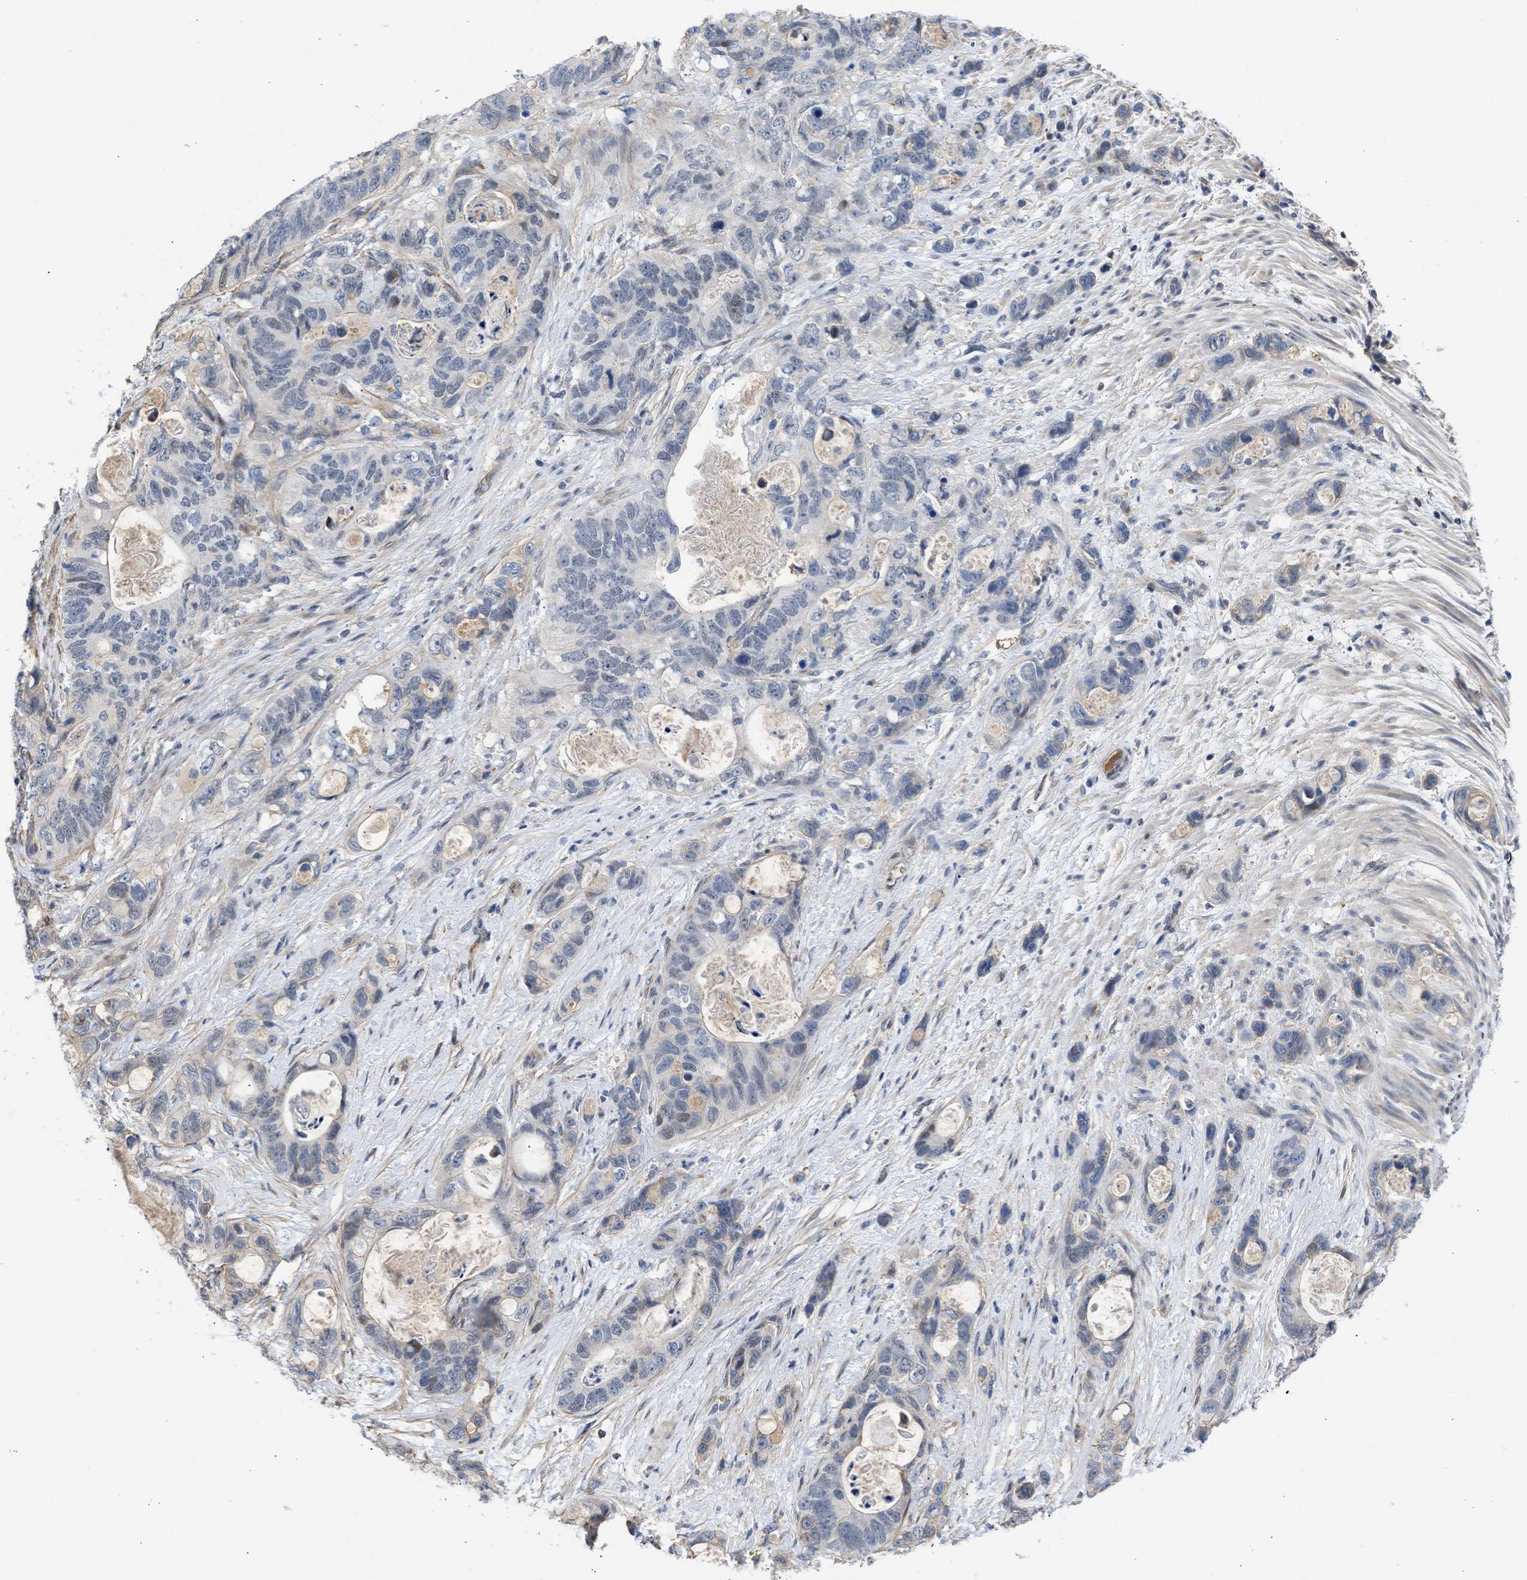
{"staining": {"intensity": "strong", "quantity": "<25%", "location": "nuclear"}, "tissue": "stomach cancer", "cell_type": "Tumor cells", "image_type": "cancer", "snomed": [{"axis": "morphology", "description": "Normal tissue, NOS"}, {"axis": "morphology", "description": "Adenocarcinoma, NOS"}, {"axis": "topography", "description": "Stomach"}], "caption": "The photomicrograph shows a brown stain indicating the presence of a protein in the nuclear of tumor cells in stomach cancer.", "gene": "MAS1L", "patient": {"sex": "female", "age": 89}}